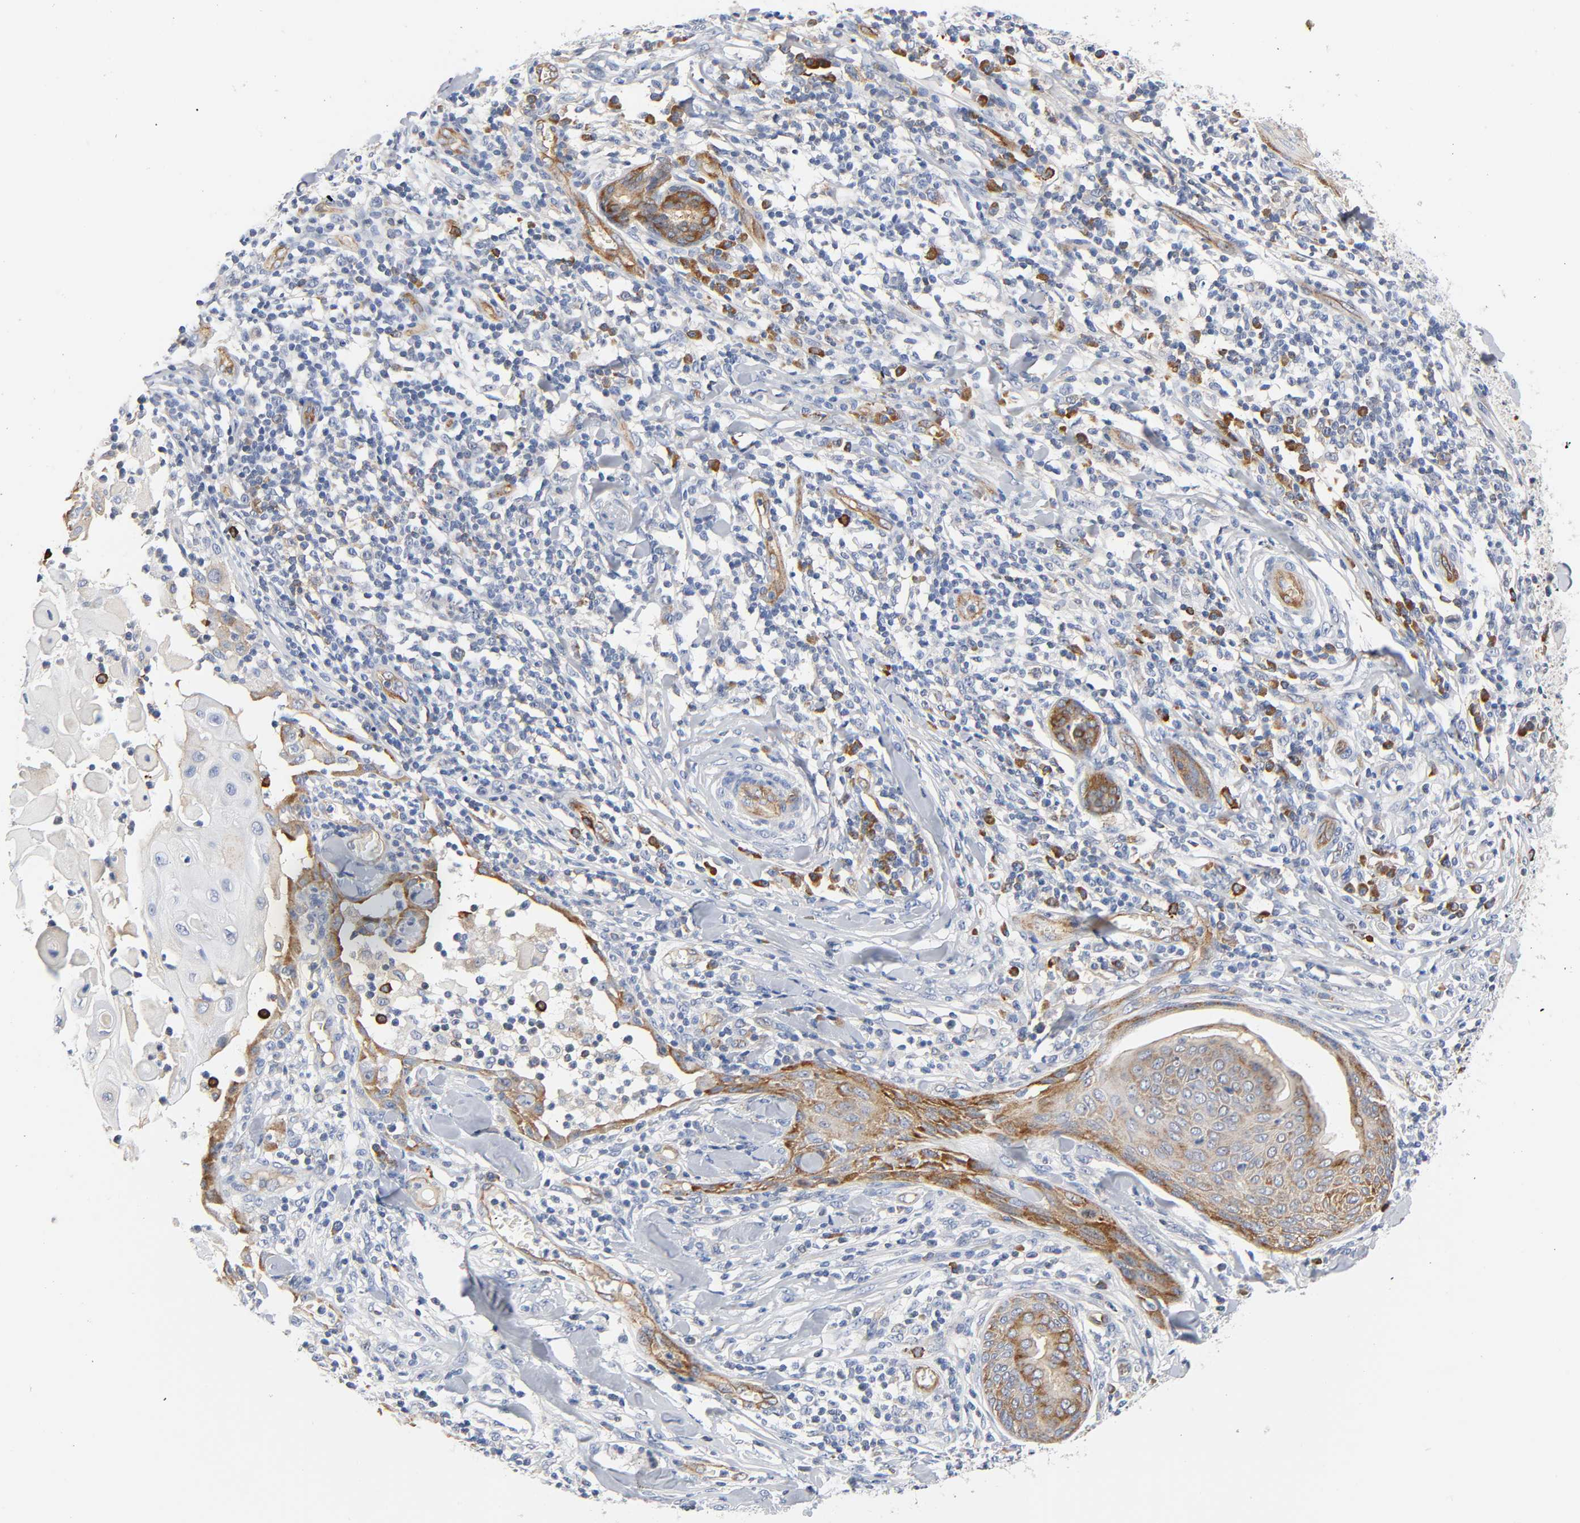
{"staining": {"intensity": "moderate", "quantity": "25%-75%", "location": "cytoplasmic/membranous"}, "tissue": "skin cancer", "cell_type": "Tumor cells", "image_type": "cancer", "snomed": [{"axis": "morphology", "description": "Squamous cell carcinoma, NOS"}, {"axis": "topography", "description": "Skin"}], "caption": "Immunohistochemistry (IHC) image of skin cancer (squamous cell carcinoma) stained for a protein (brown), which reveals medium levels of moderate cytoplasmic/membranous expression in approximately 25%-75% of tumor cells.", "gene": "CD2AP", "patient": {"sex": "male", "age": 24}}